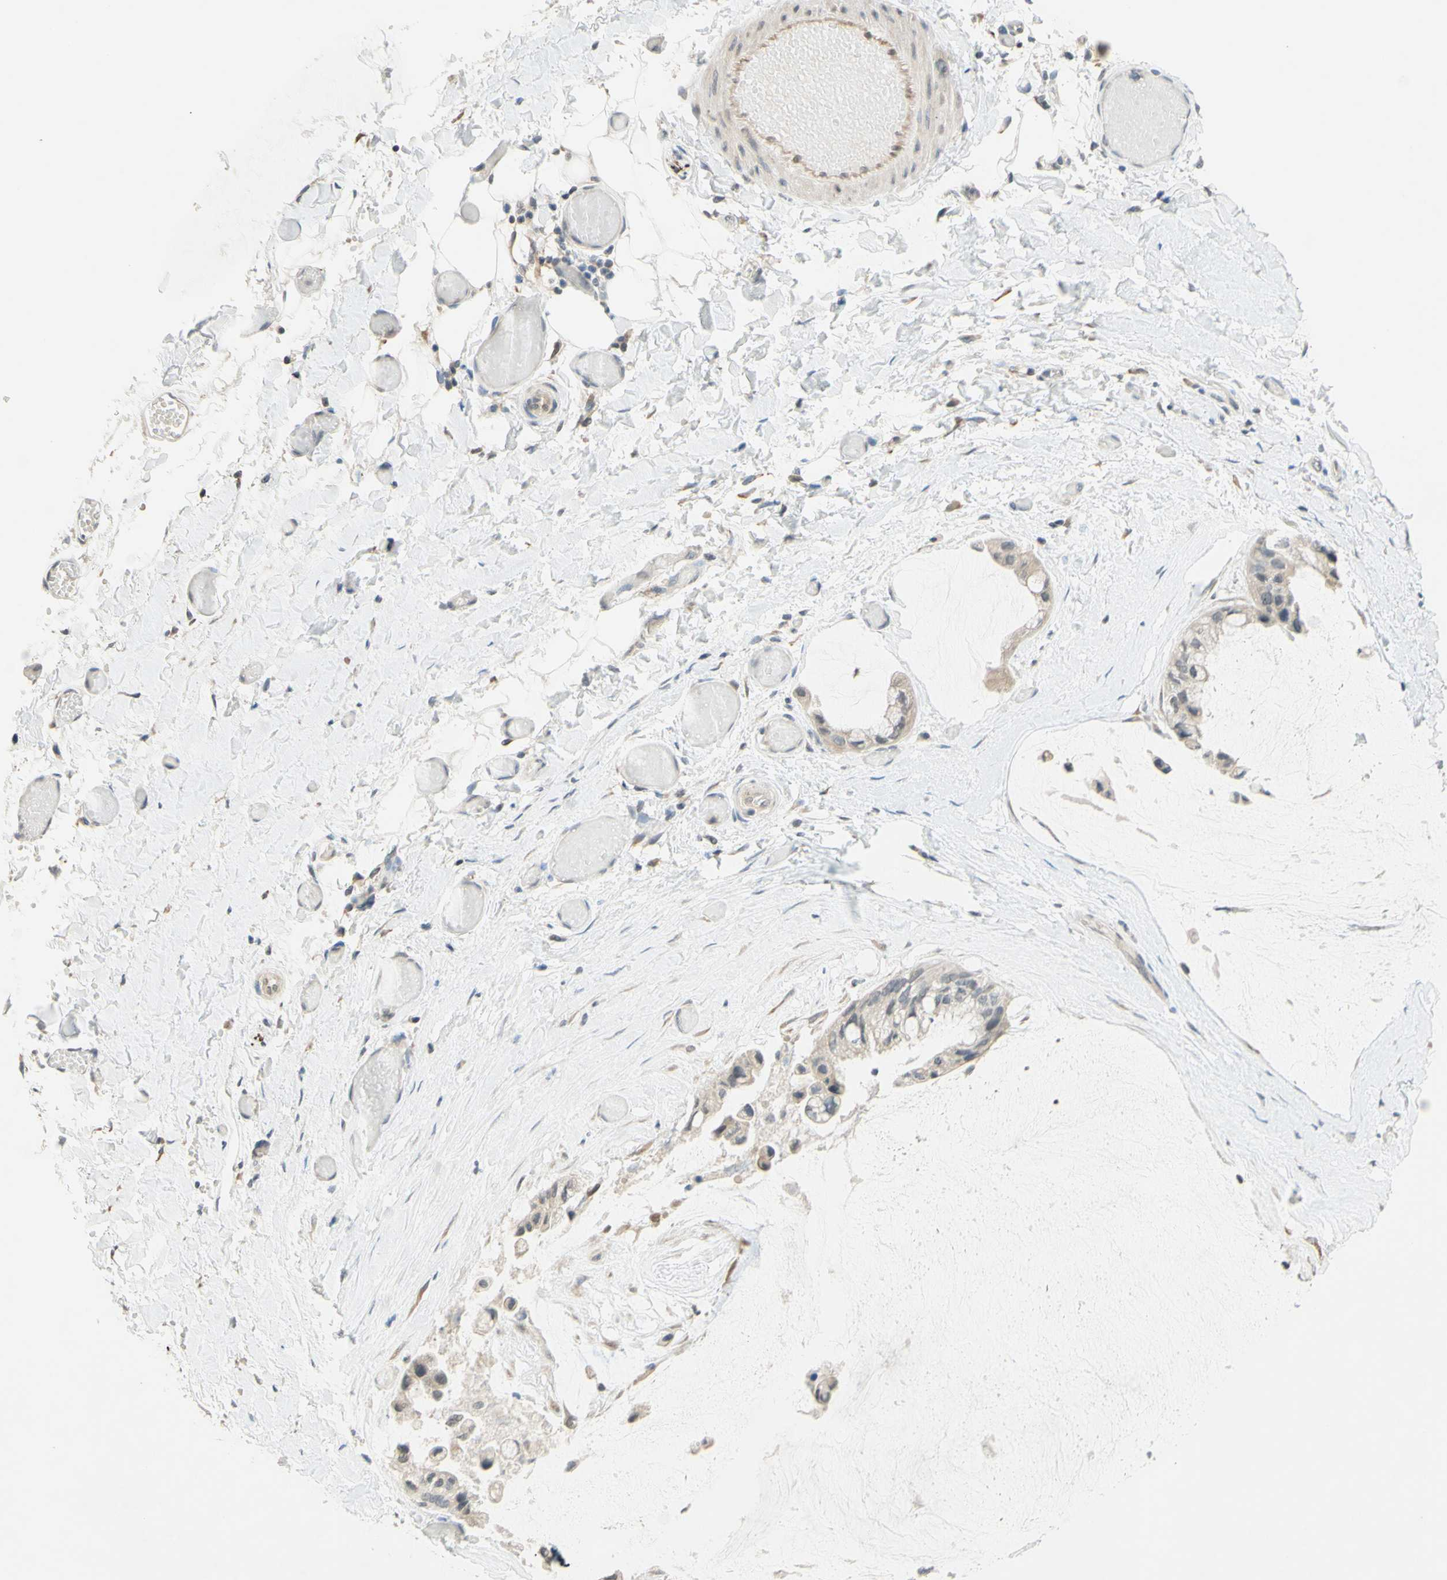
{"staining": {"intensity": "weak", "quantity": "25%-75%", "location": "cytoplasmic/membranous"}, "tissue": "ovarian cancer", "cell_type": "Tumor cells", "image_type": "cancer", "snomed": [{"axis": "morphology", "description": "Cystadenocarcinoma, mucinous, NOS"}, {"axis": "topography", "description": "Ovary"}], "caption": "Weak cytoplasmic/membranous protein expression is identified in approximately 25%-75% of tumor cells in ovarian mucinous cystadenocarcinoma.", "gene": "MAG", "patient": {"sex": "female", "age": 39}}